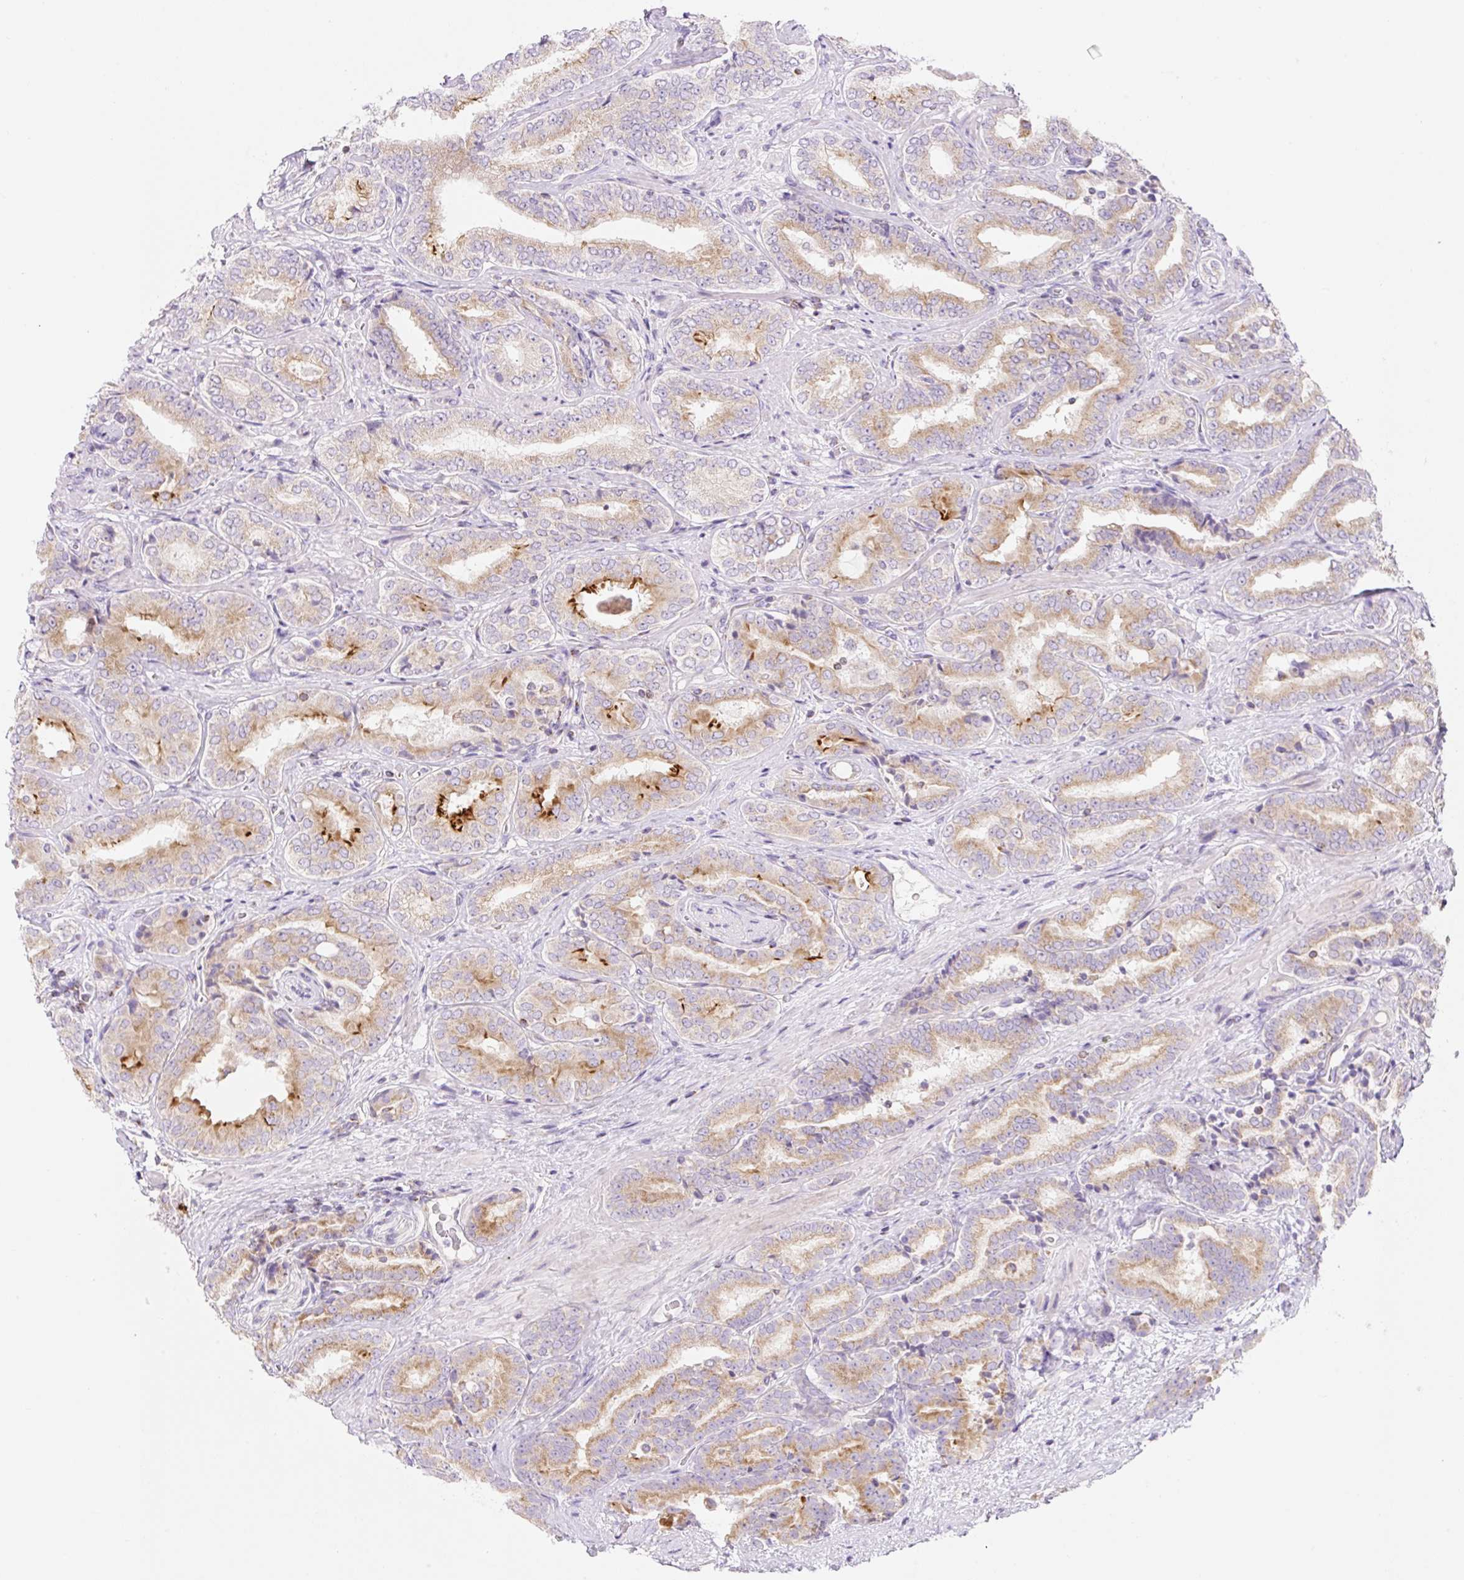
{"staining": {"intensity": "moderate", "quantity": ">75%", "location": "cytoplasmic/membranous"}, "tissue": "prostate cancer", "cell_type": "Tumor cells", "image_type": "cancer", "snomed": [{"axis": "morphology", "description": "Adenocarcinoma, High grade"}, {"axis": "topography", "description": "Prostate"}], "caption": "Prostate cancer stained with DAB immunohistochemistry shows medium levels of moderate cytoplasmic/membranous positivity in approximately >75% of tumor cells.", "gene": "FOCAD", "patient": {"sex": "male", "age": 72}}